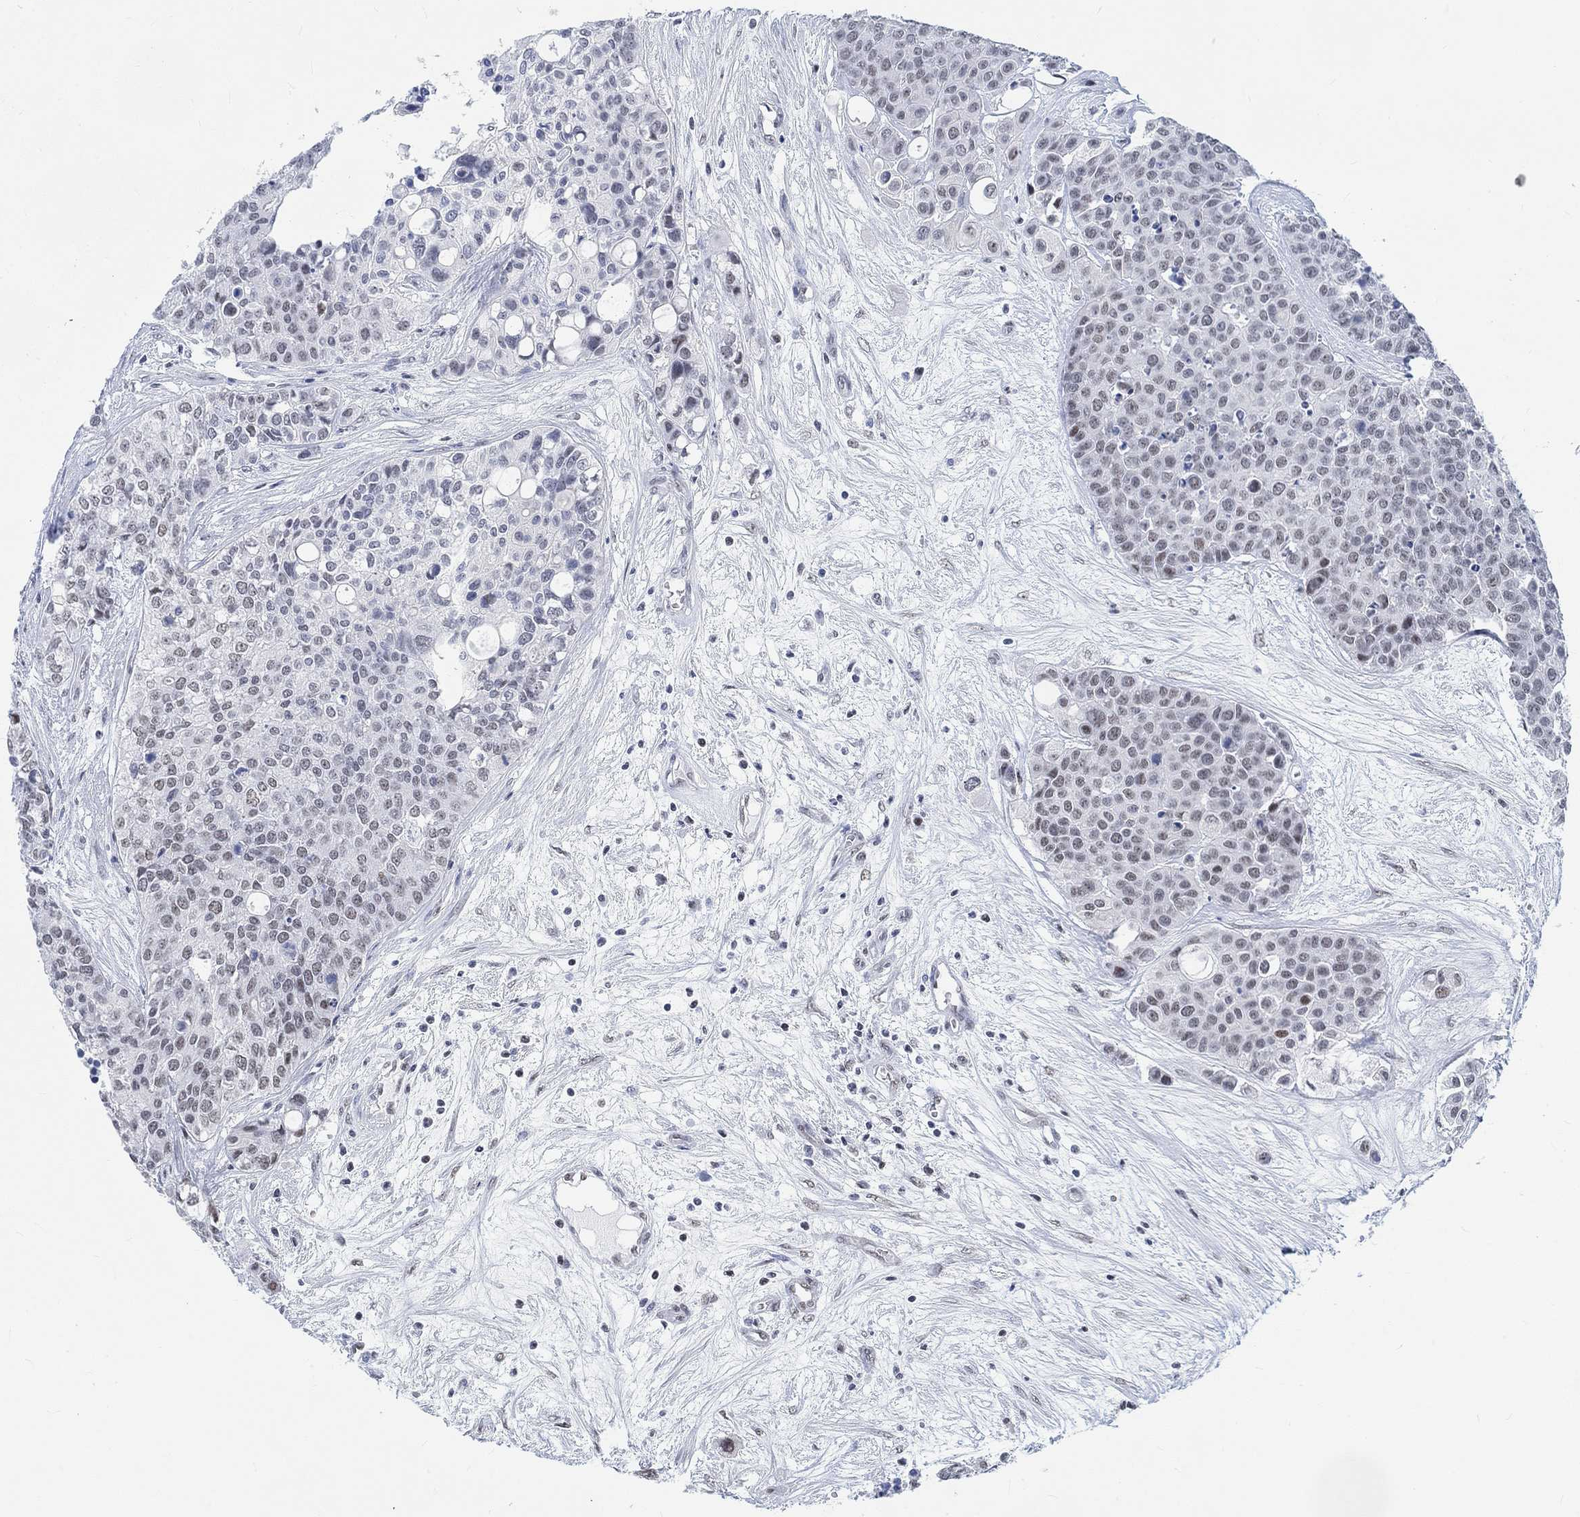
{"staining": {"intensity": "negative", "quantity": "none", "location": "none"}, "tissue": "carcinoid", "cell_type": "Tumor cells", "image_type": "cancer", "snomed": [{"axis": "morphology", "description": "Carcinoid, malignant, NOS"}, {"axis": "topography", "description": "Colon"}], "caption": "An immunohistochemistry histopathology image of carcinoid is shown. There is no staining in tumor cells of carcinoid. The staining was performed using DAB to visualize the protein expression in brown, while the nuclei were stained in blue with hematoxylin (Magnification: 20x).", "gene": "KCNH8", "patient": {"sex": "male", "age": 81}}